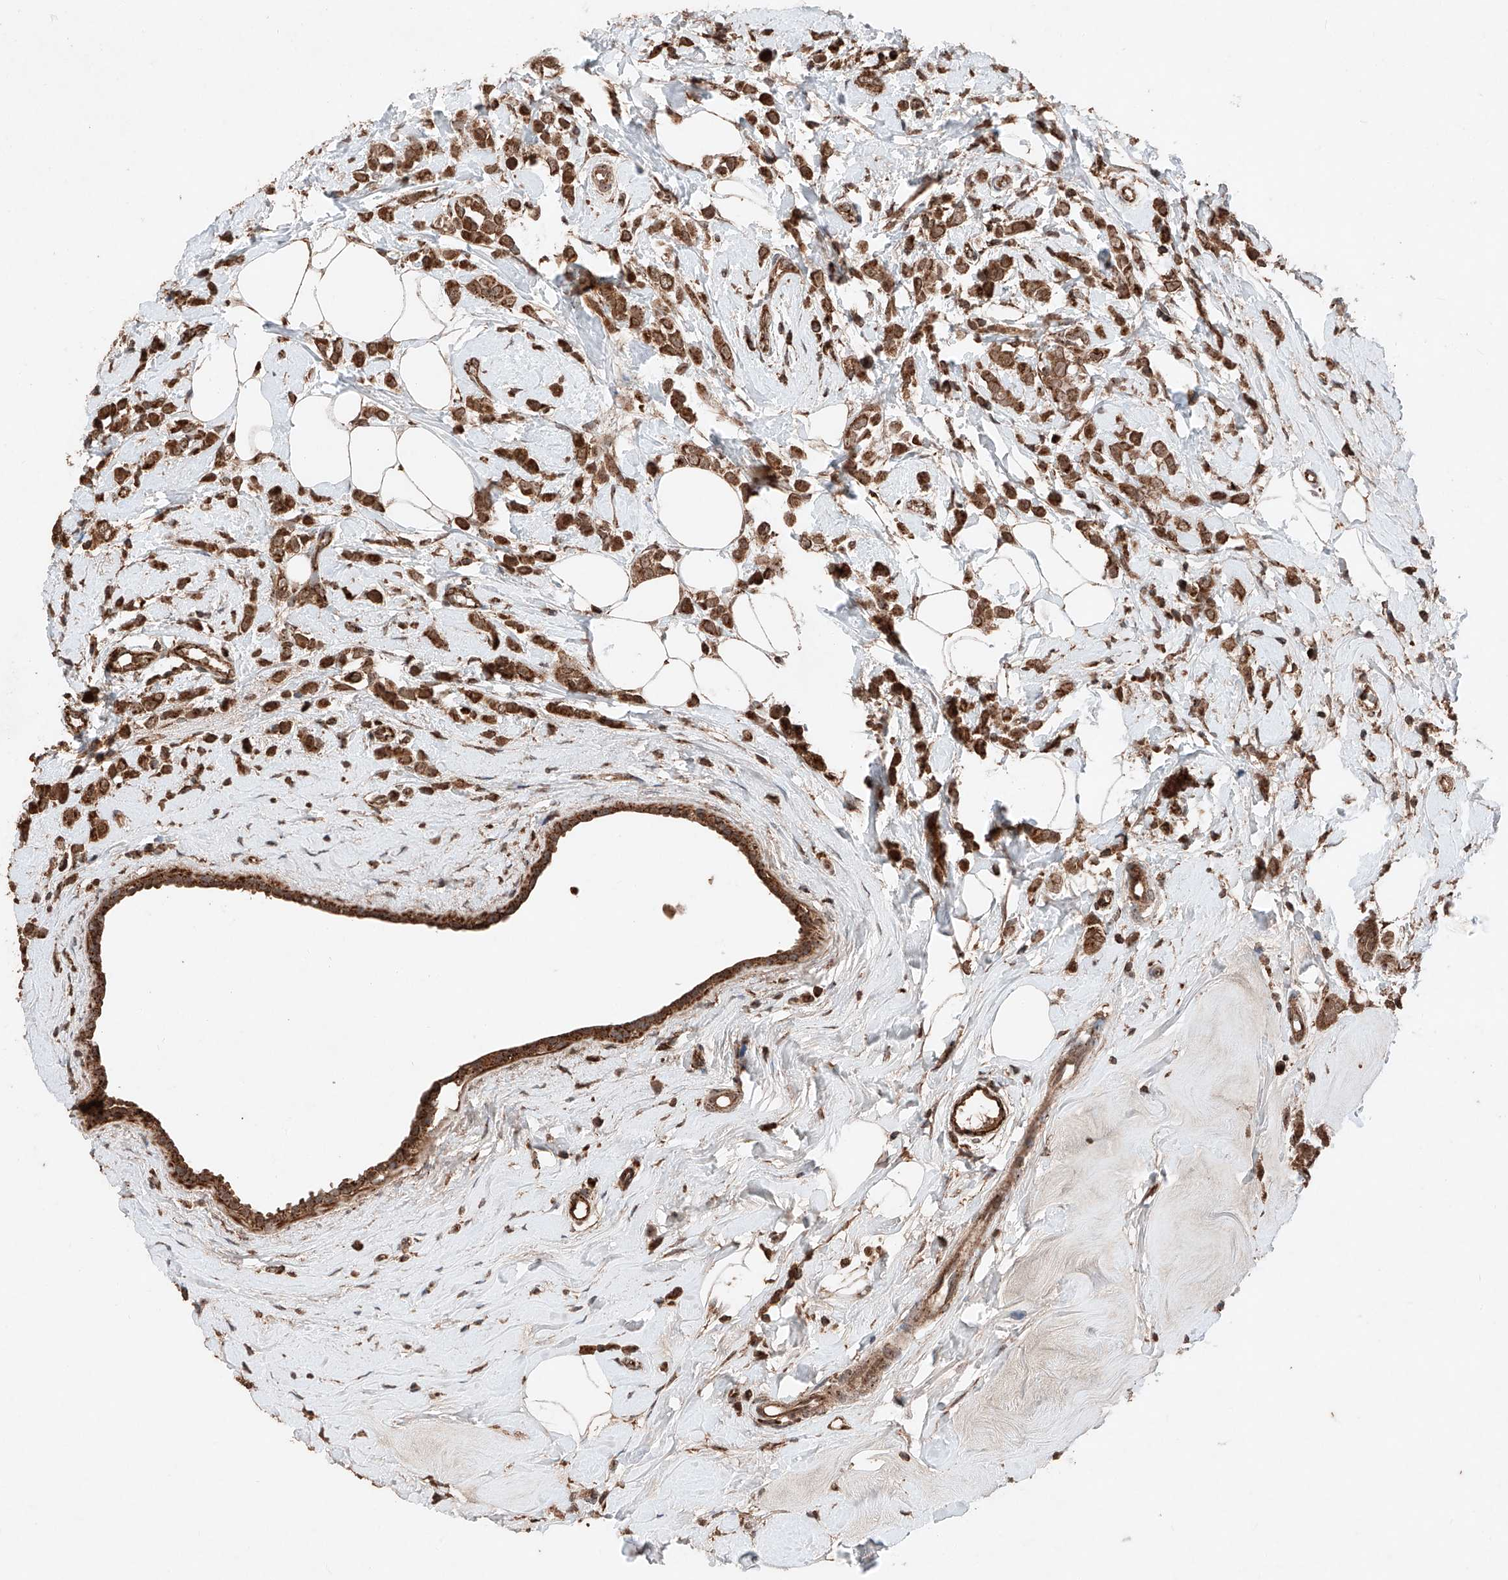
{"staining": {"intensity": "strong", "quantity": ">75%", "location": "cytoplasmic/membranous"}, "tissue": "breast cancer", "cell_type": "Tumor cells", "image_type": "cancer", "snomed": [{"axis": "morphology", "description": "Lobular carcinoma"}, {"axis": "topography", "description": "Breast"}], "caption": "This is an image of immunohistochemistry (IHC) staining of lobular carcinoma (breast), which shows strong staining in the cytoplasmic/membranous of tumor cells.", "gene": "ZSCAN29", "patient": {"sex": "female", "age": 47}}